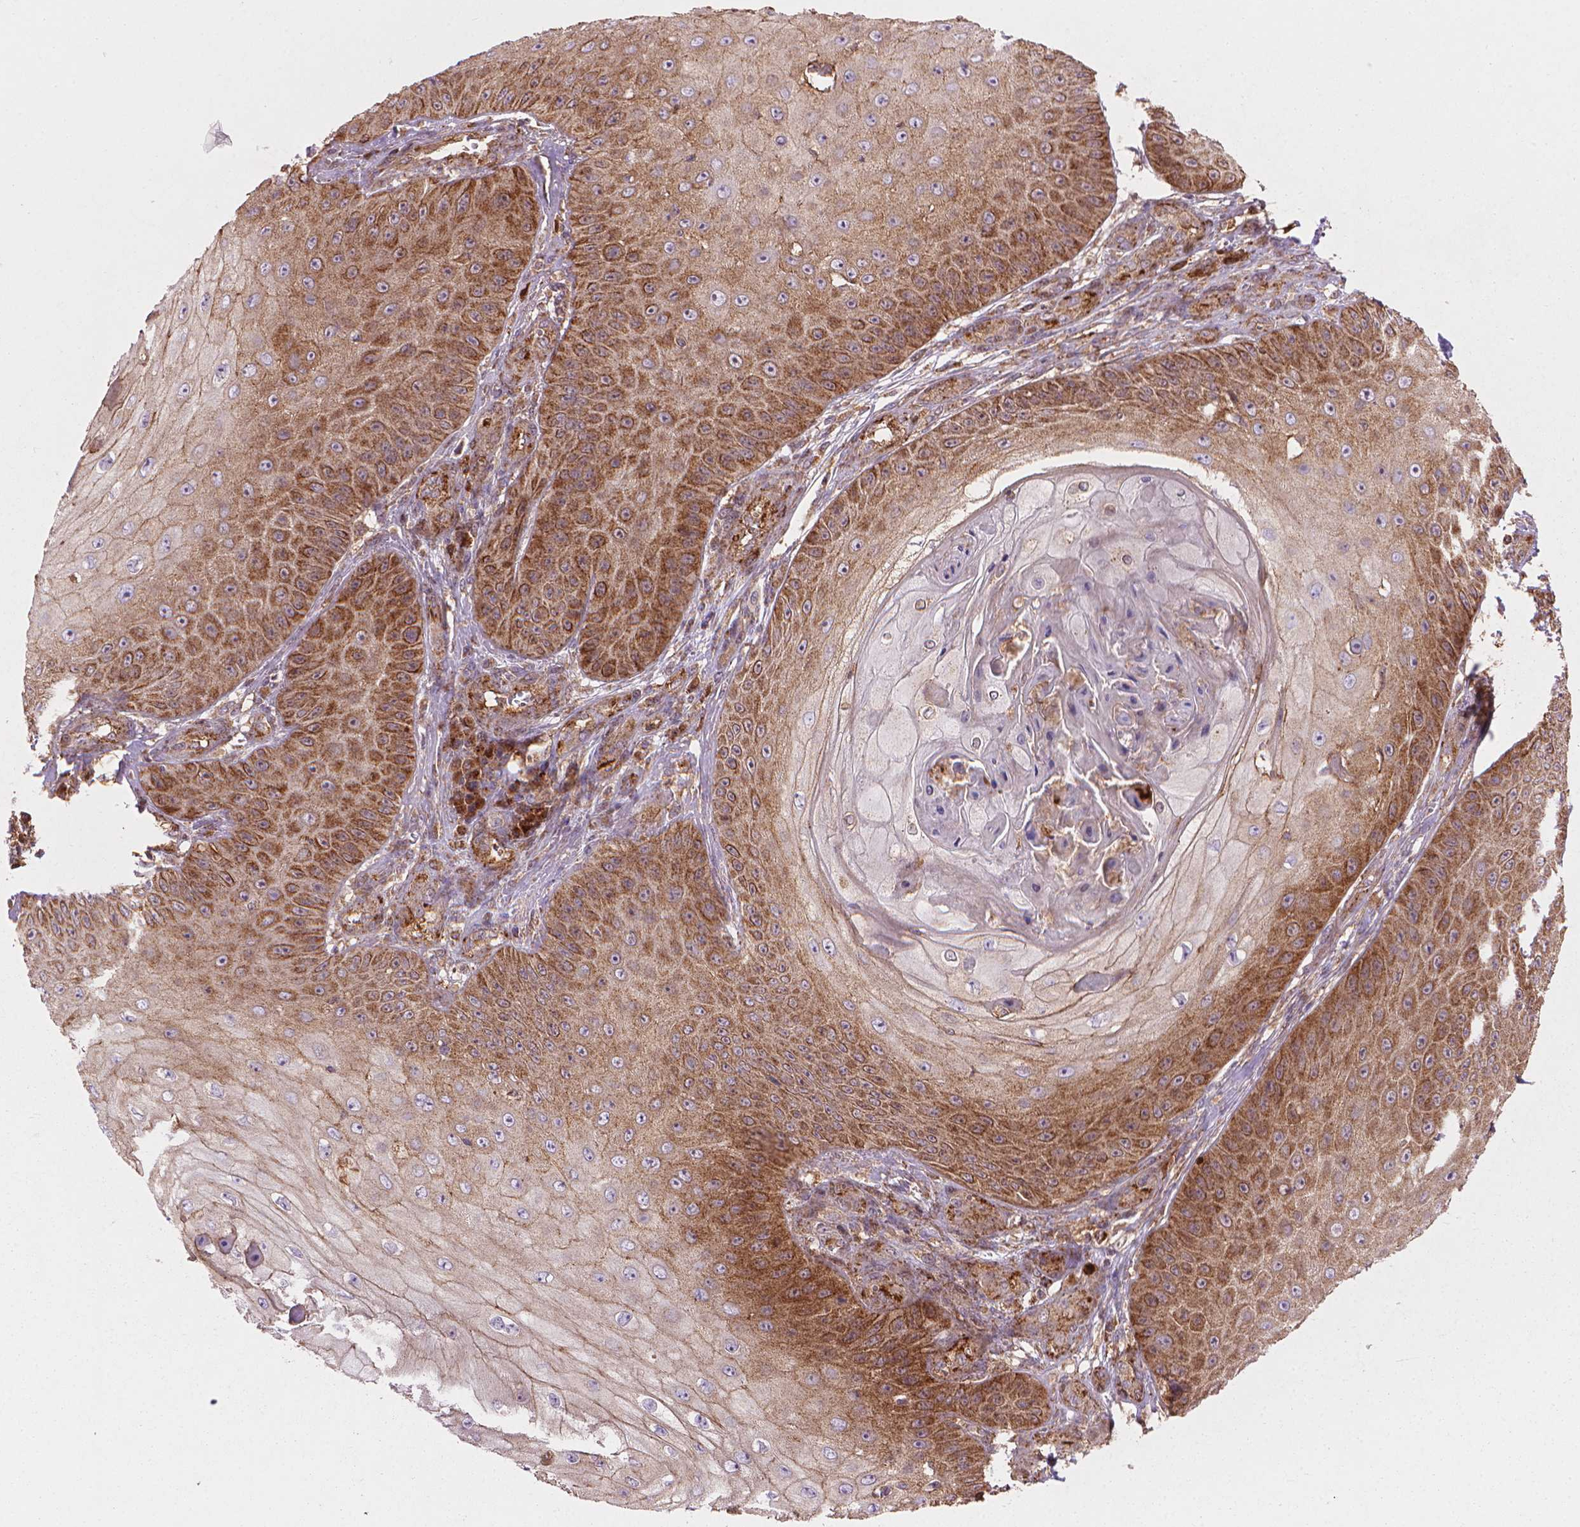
{"staining": {"intensity": "moderate", "quantity": ">75%", "location": "cytoplasmic/membranous"}, "tissue": "skin cancer", "cell_type": "Tumor cells", "image_type": "cancer", "snomed": [{"axis": "morphology", "description": "Squamous cell carcinoma, NOS"}, {"axis": "topography", "description": "Skin"}], "caption": "IHC of squamous cell carcinoma (skin) demonstrates medium levels of moderate cytoplasmic/membranous expression in about >75% of tumor cells. The staining is performed using DAB (3,3'-diaminobenzidine) brown chromogen to label protein expression. The nuclei are counter-stained blue using hematoxylin.", "gene": "VARS2", "patient": {"sex": "male", "age": 70}}